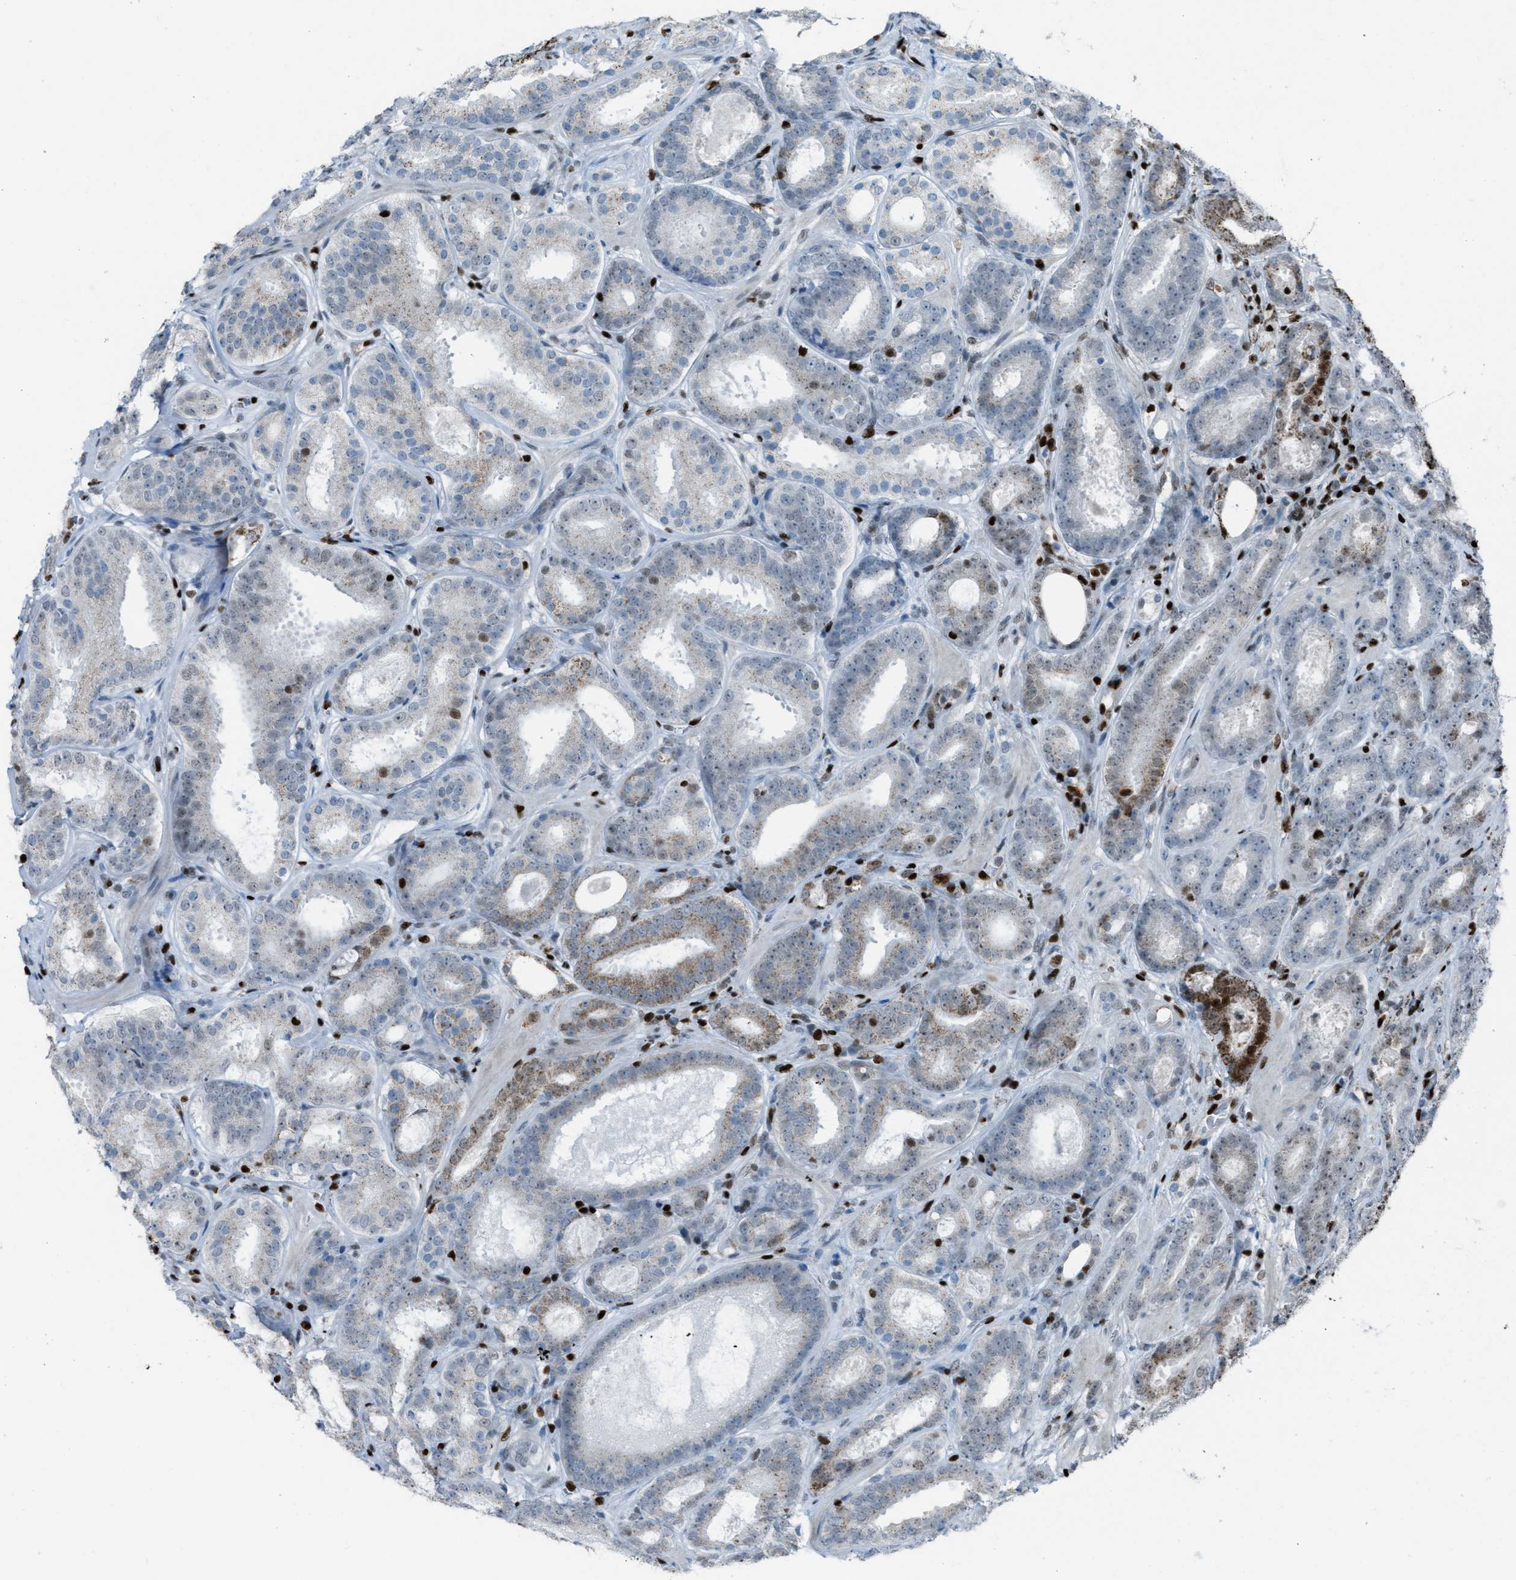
{"staining": {"intensity": "moderate", "quantity": "<25%", "location": "cytoplasmic/membranous,nuclear"}, "tissue": "prostate cancer", "cell_type": "Tumor cells", "image_type": "cancer", "snomed": [{"axis": "morphology", "description": "Adenocarcinoma, Low grade"}, {"axis": "topography", "description": "Prostate"}], "caption": "Immunohistochemical staining of low-grade adenocarcinoma (prostate) demonstrates low levels of moderate cytoplasmic/membranous and nuclear expression in approximately <25% of tumor cells.", "gene": "SLFN5", "patient": {"sex": "male", "age": 69}}